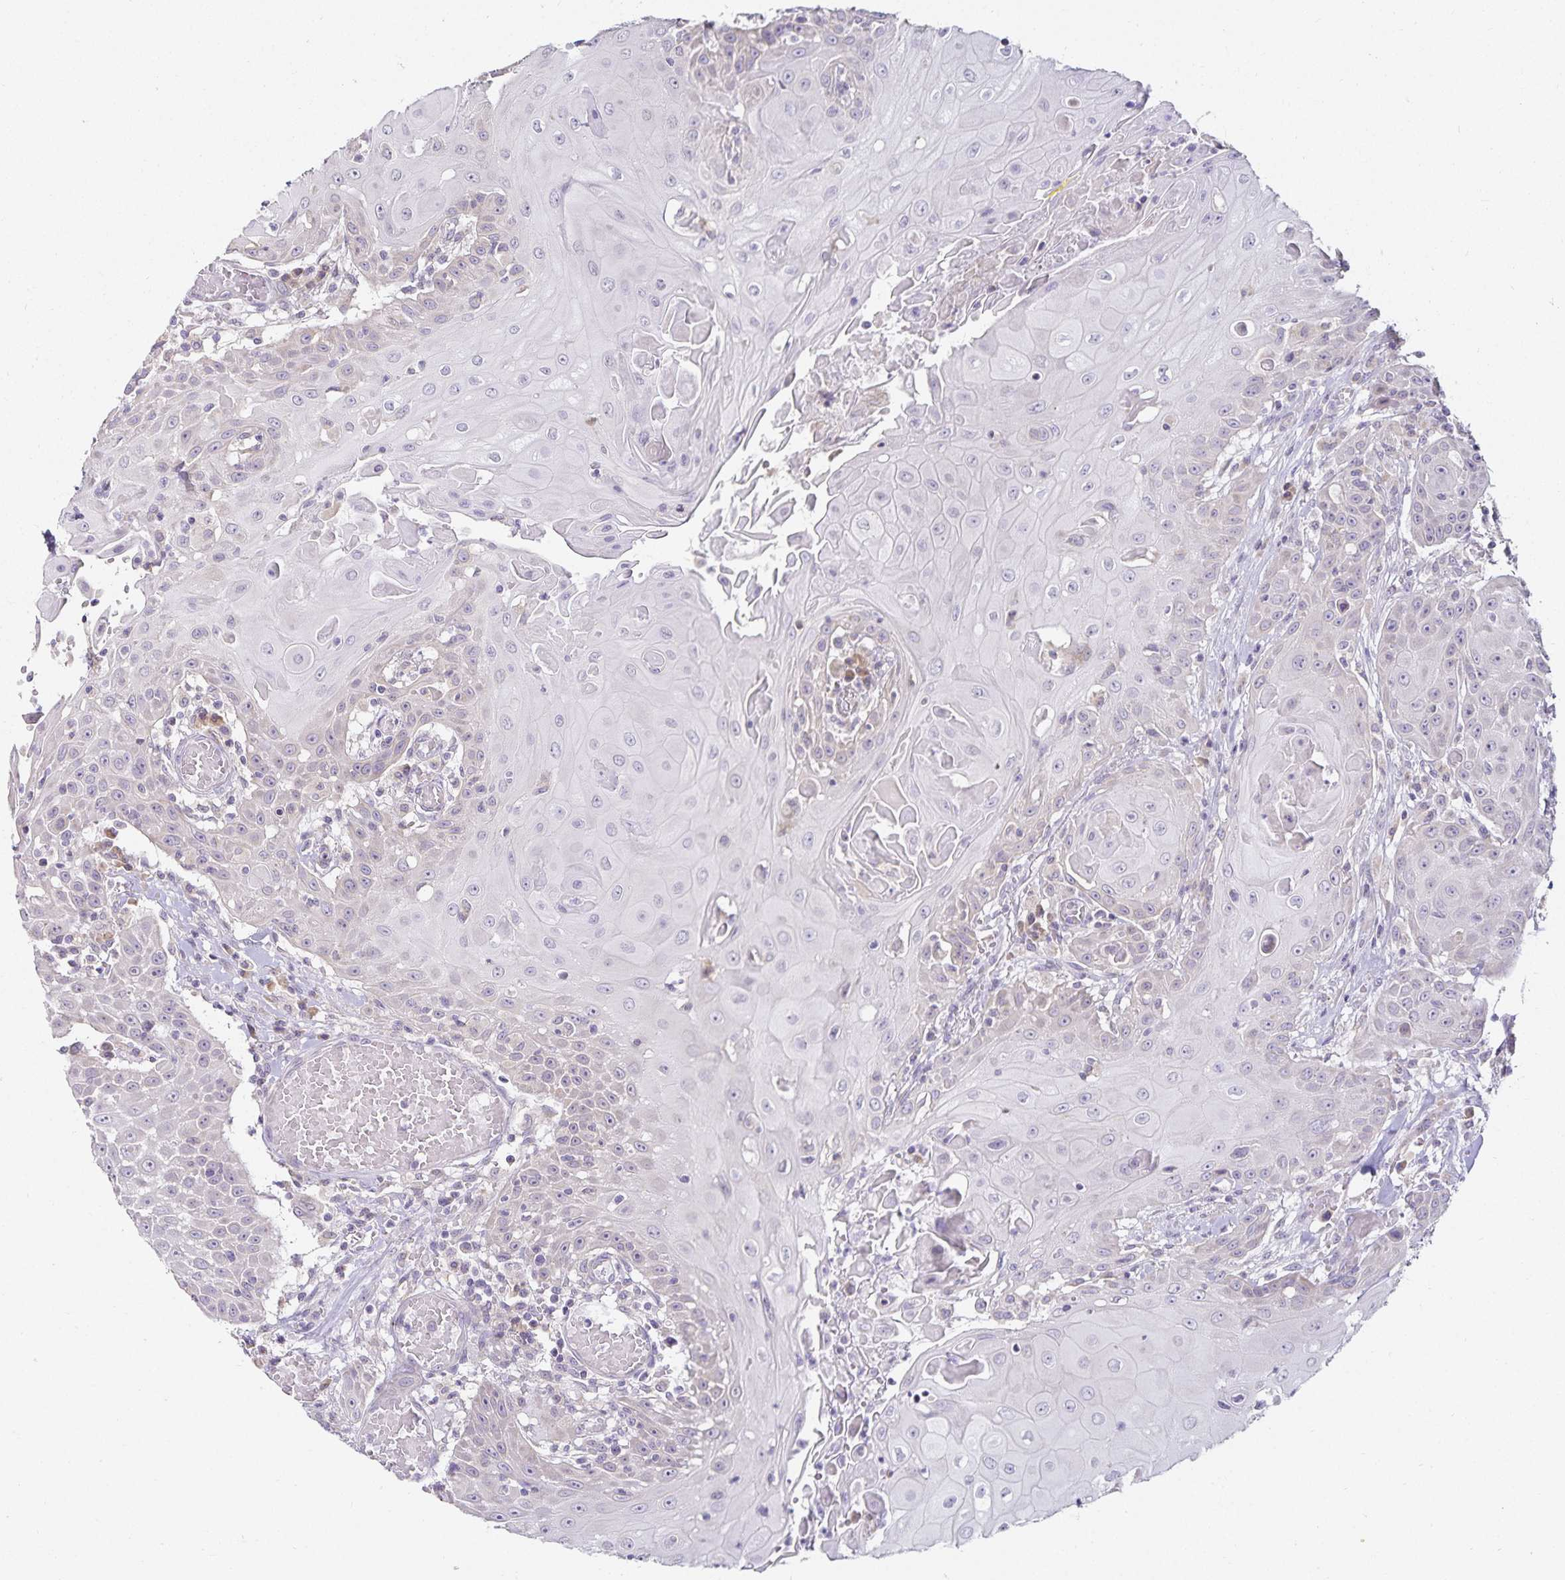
{"staining": {"intensity": "negative", "quantity": "none", "location": "none"}, "tissue": "head and neck cancer", "cell_type": "Tumor cells", "image_type": "cancer", "snomed": [{"axis": "morphology", "description": "Normal tissue, NOS"}, {"axis": "morphology", "description": "Squamous cell carcinoma, NOS"}, {"axis": "topography", "description": "Oral tissue"}, {"axis": "topography", "description": "Head-Neck"}], "caption": "Immunohistochemistry (IHC) photomicrograph of head and neck cancer stained for a protein (brown), which demonstrates no positivity in tumor cells. The staining was performed using DAB (3,3'-diaminobenzidine) to visualize the protein expression in brown, while the nuclei were stained in blue with hematoxylin (Magnification: 20x).", "gene": "GP2", "patient": {"sex": "female", "age": 55}}